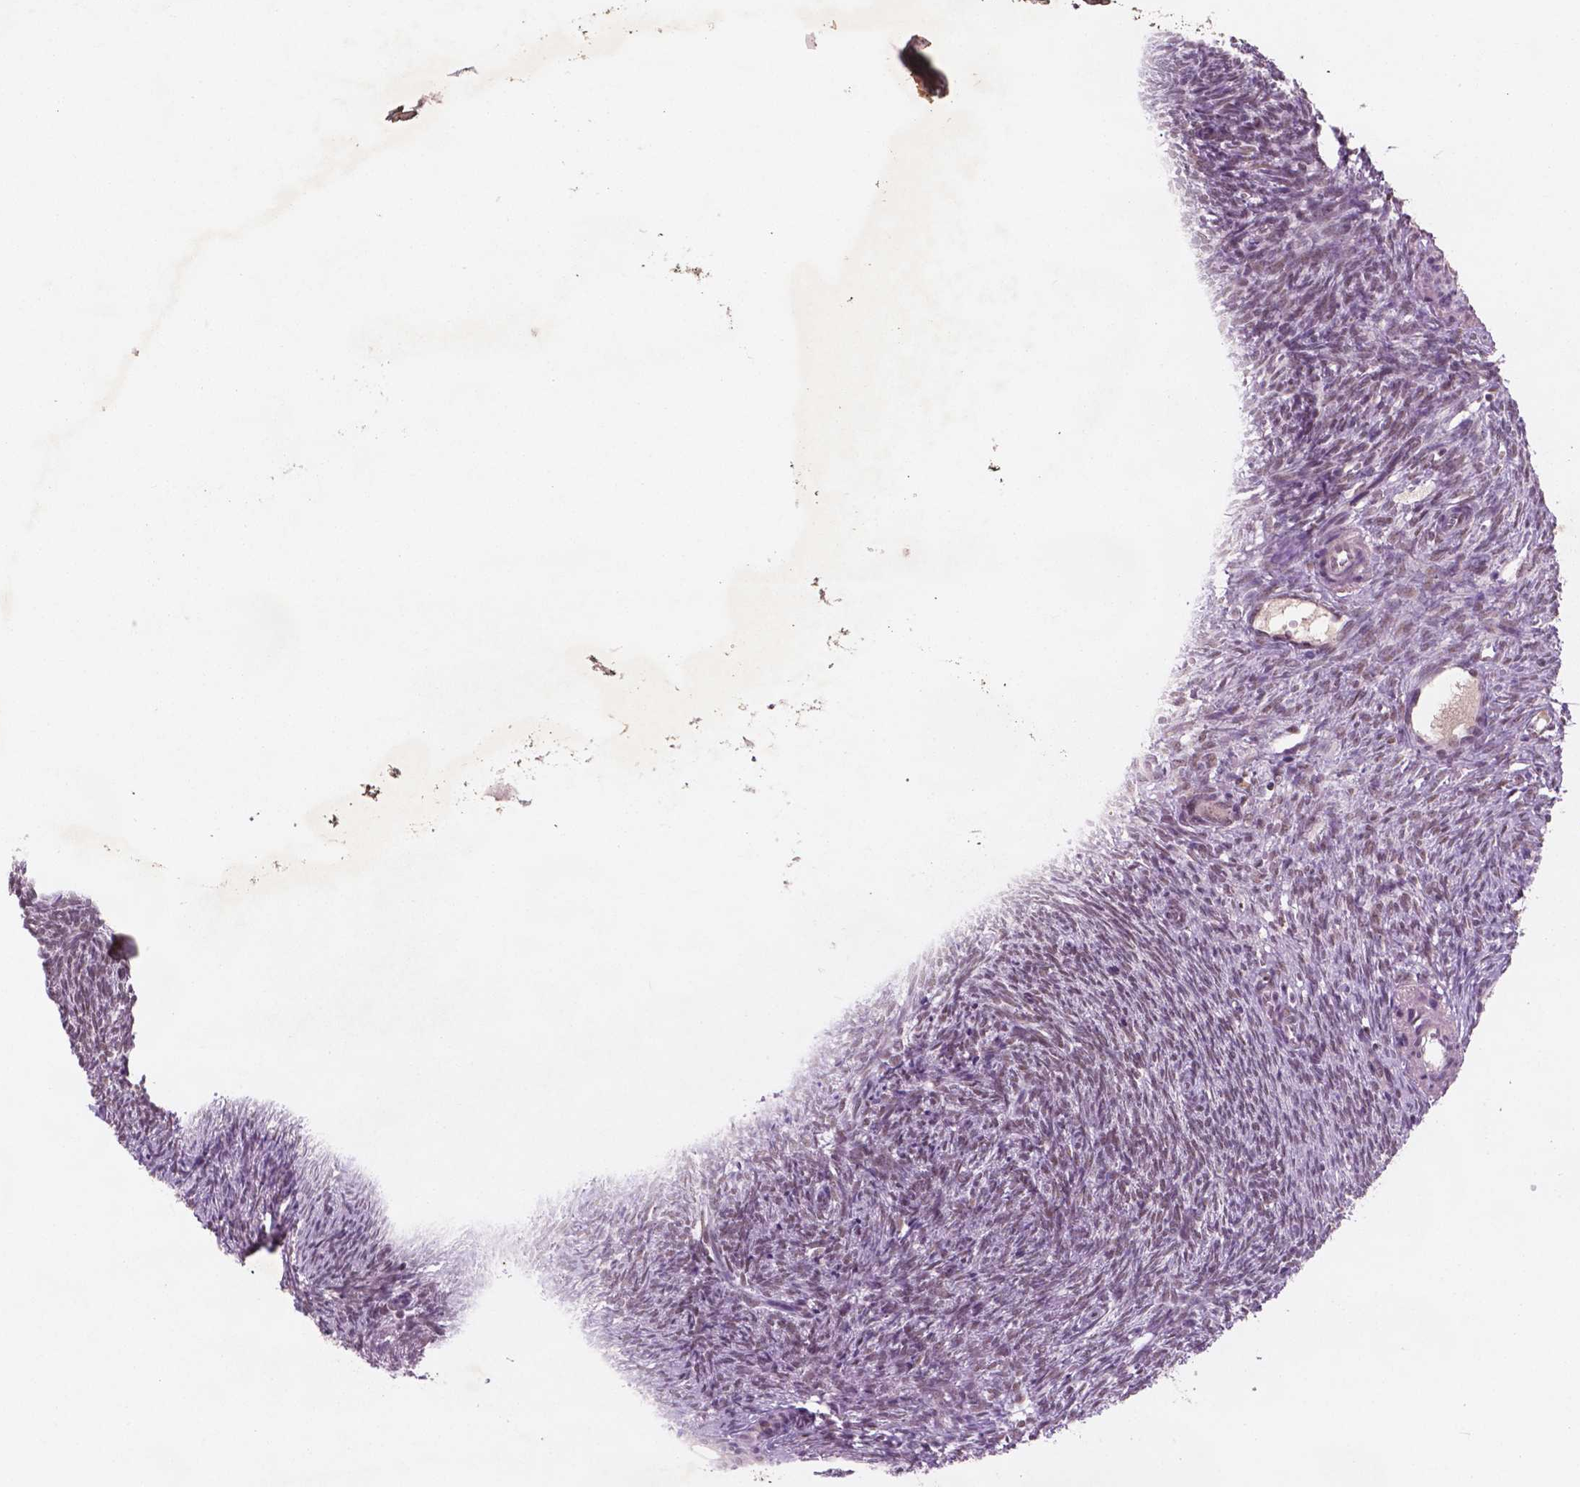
{"staining": {"intensity": "weak", "quantity": ">75%", "location": "nuclear"}, "tissue": "ovary", "cell_type": "Follicle cells", "image_type": "normal", "snomed": [{"axis": "morphology", "description": "Normal tissue, NOS"}, {"axis": "topography", "description": "Ovary"}], "caption": "An immunohistochemistry (IHC) micrograph of unremarkable tissue is shown. Protein staining in brown shows weak nuclear positivity in ovary within follicle cells. The protein is stained brown, and the nuclei are stained in blue (DAB (3,3'-diaminobenzidine) IHC with brightfield microscopy, high magnification).", "gene": "CTR9", "patient": {"sex": "female", "age": 46}}